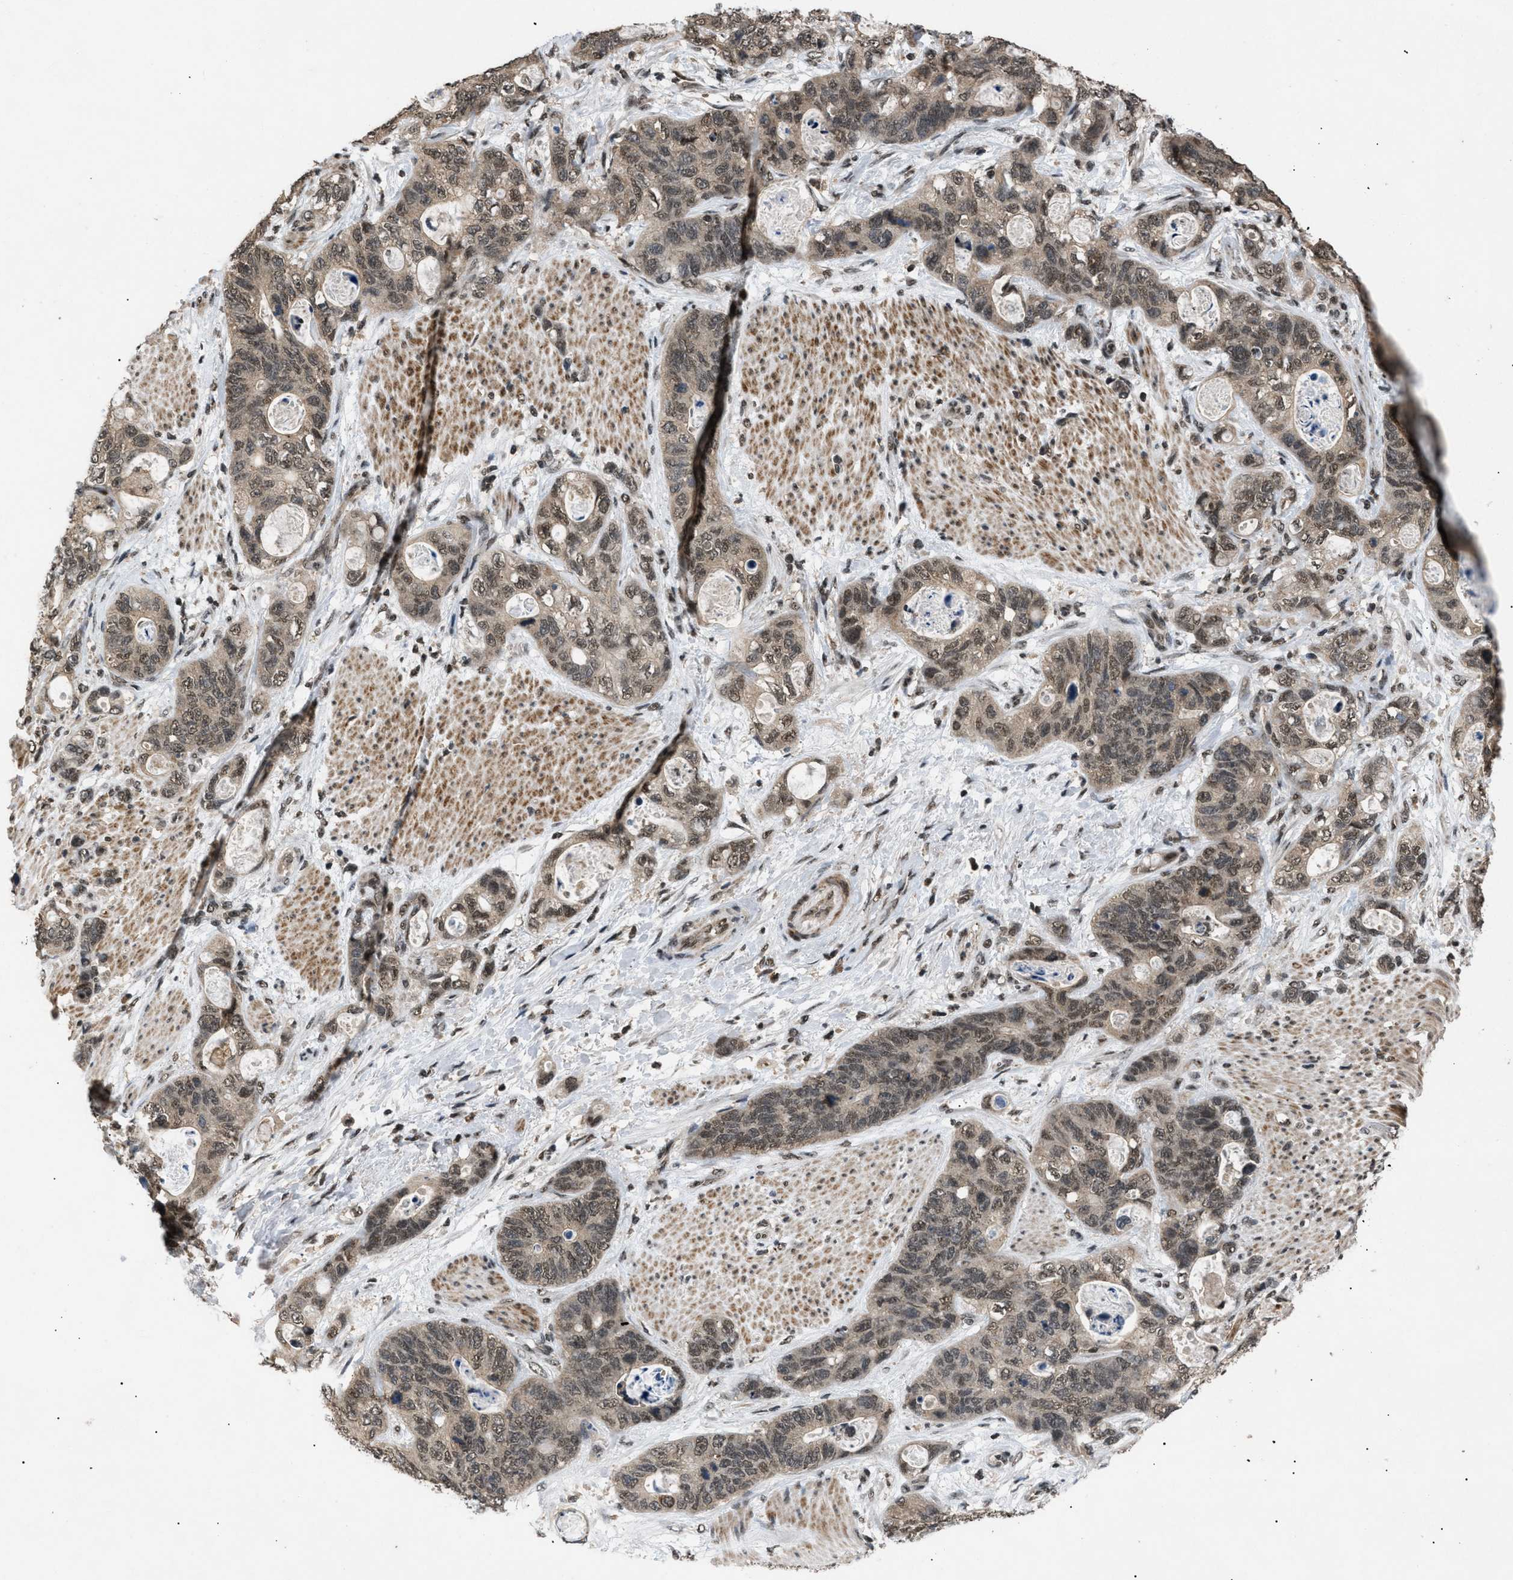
{"staining": {"intensity": "moderate", "quantity": ">75%", "location": "nuclear"}, "tissue": "stomach cancer", "cell_type": "Tumor cells", "image_type": "cancer", "snomed": [{"axis": "morphology", "description": "Normal tissue, NOS"}, {"axis": "morphology", "description": "Adenocarcinoma, NOS"}, {"axis": "topography", "description": "Stomach"}], "caption": "Approximately >75% of tumor cells in stomach adenocarcinoma show moderate nuclear protein expression as visualized by brown immunohistochemical staining.", "gene": "RBM5", "patient": {"sex": "female", "age": 89}}